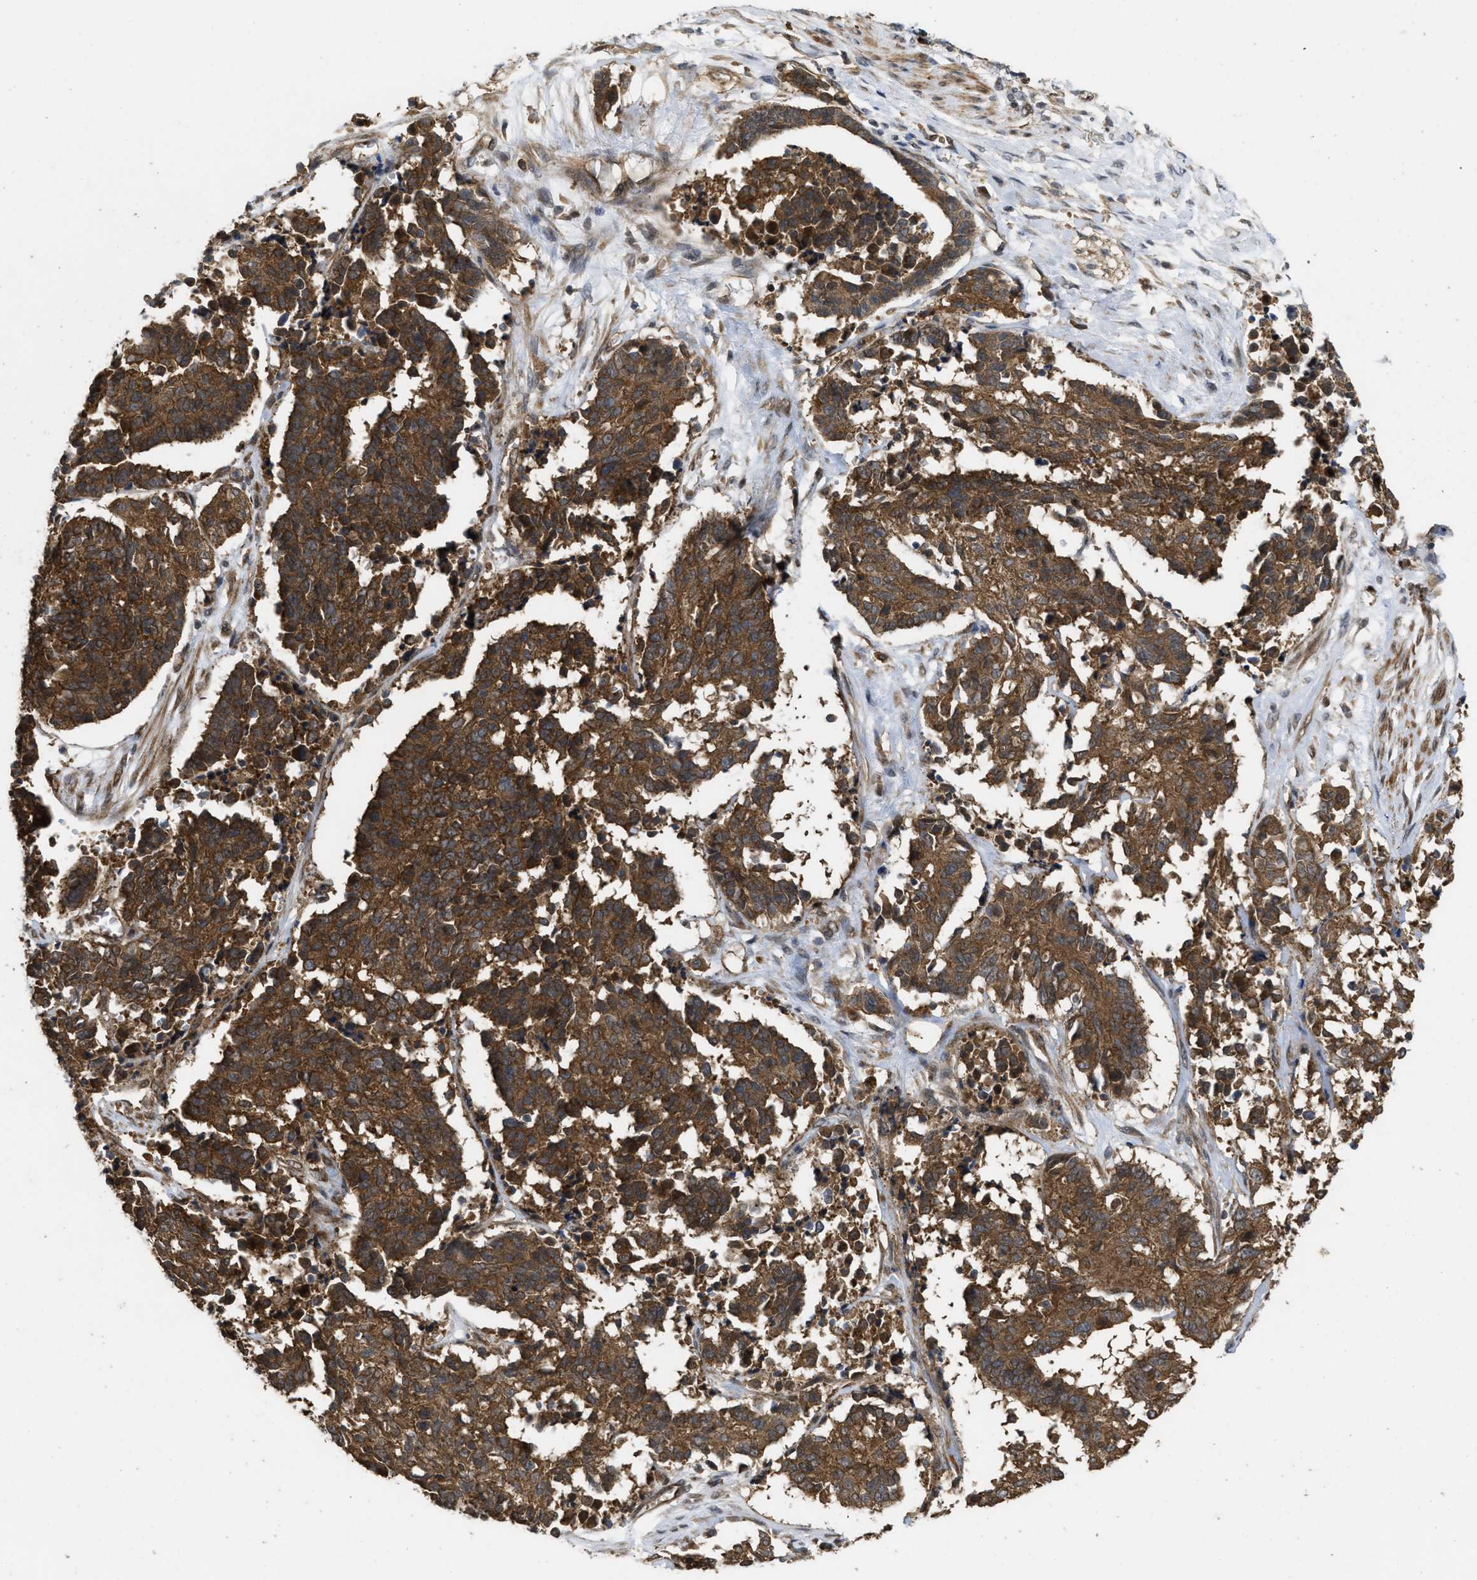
{"staining": {"intensity": "strong", "quantity": ">75%", "location": "cytoplasmic/membranous"}, "tissue": "cervical cancer", "cell_type": "Tumor cells", "image_type": "cancer", "snomed": [{"axis": "morphology", "description": "Squamous cell carcinoma, NOS"}, {"axis": "topography", "description": "Cervix"}], "caption": "An image of human cervical cancer (squamous cell carcinoma) stained for a protein reveals strong cytoplasmic/membranous brown staining in tumor cells.", "gene": "FZD6", "patient": {"sex": "female", "age": 35}}